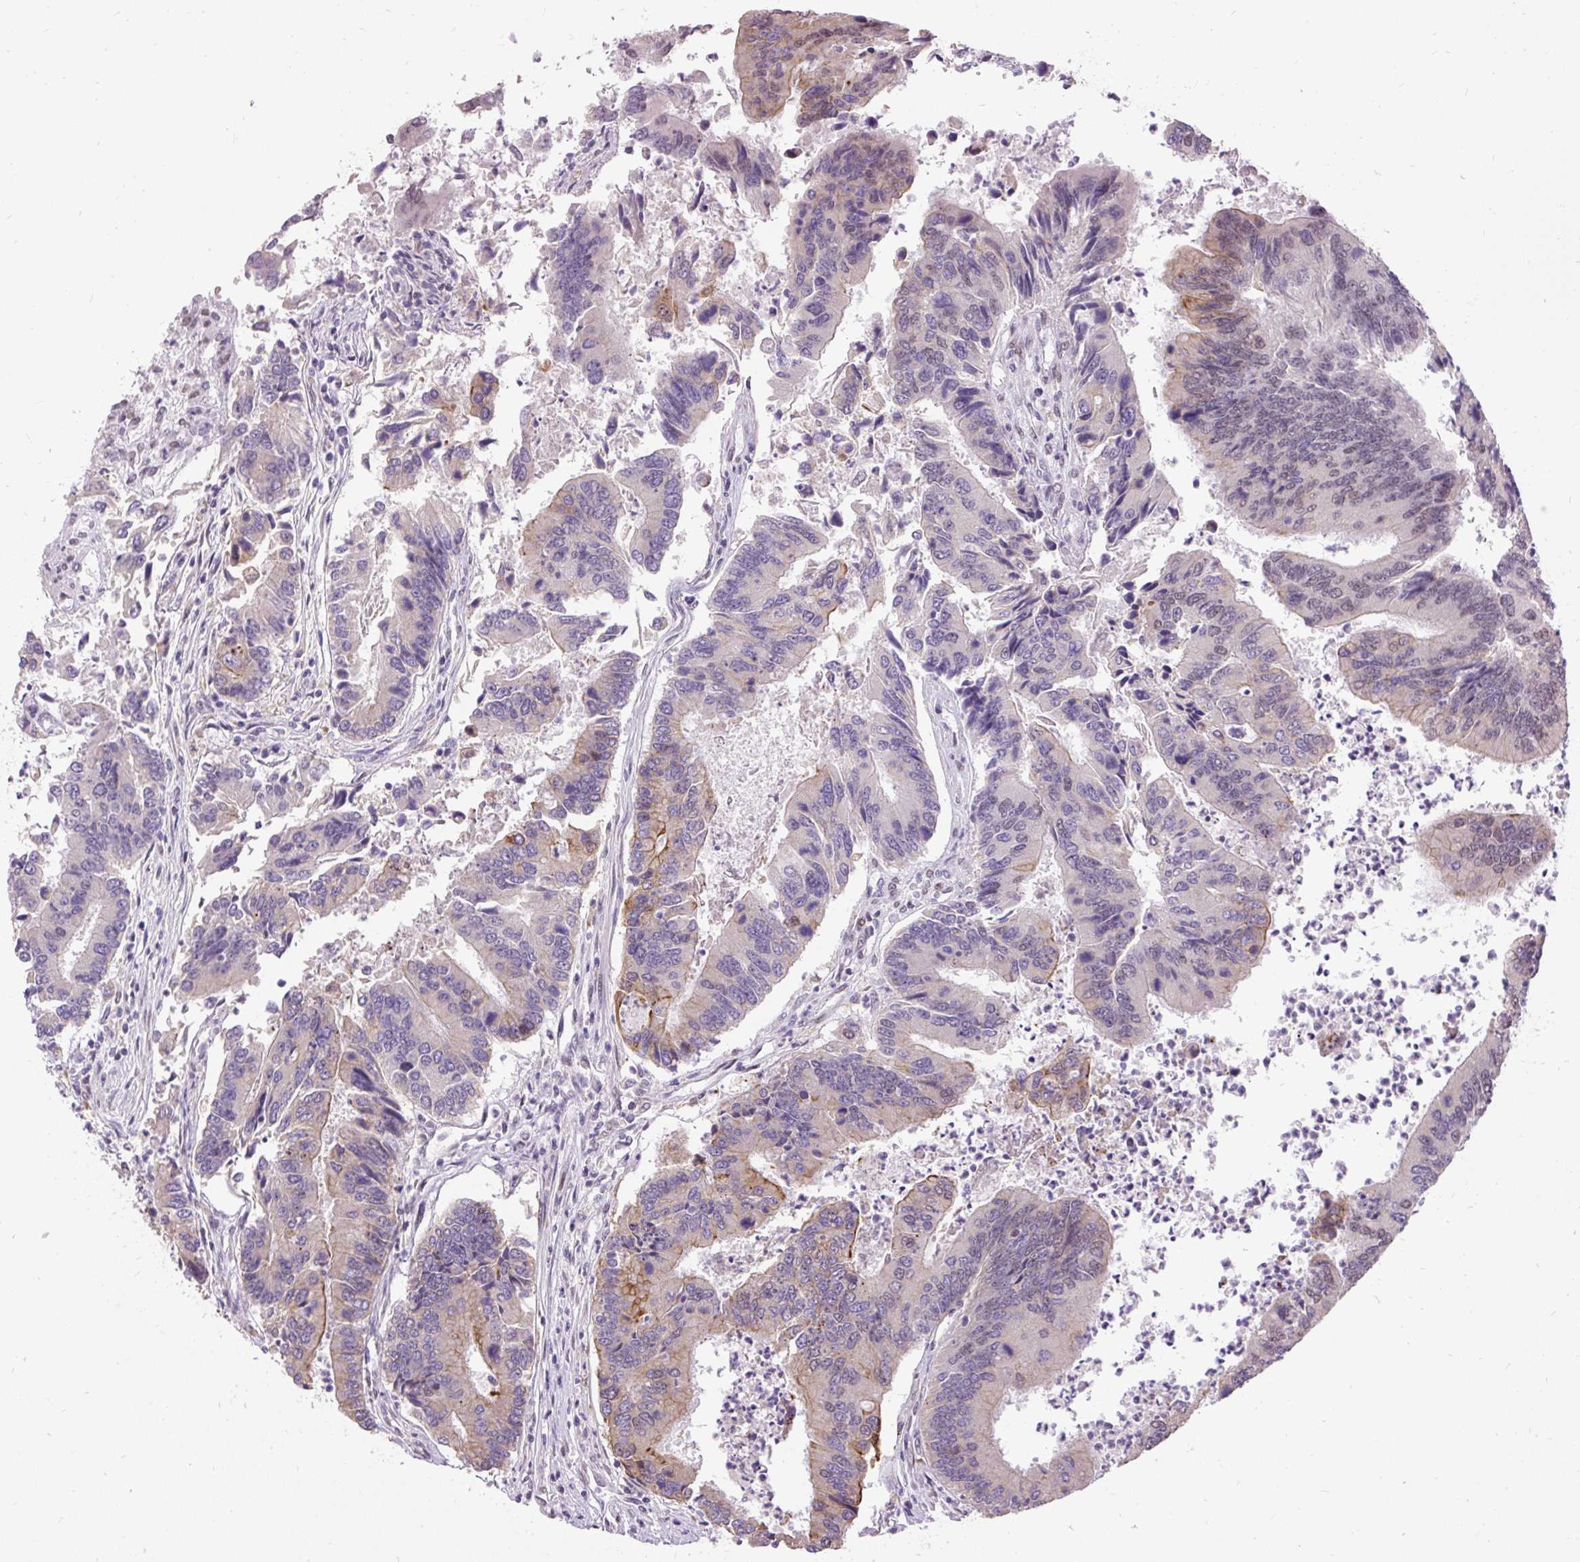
{"staining": {"intensity": "moderate", "quantity": "25%-75%", "location": "cytoplasmic/membranous,nuclear"}, "tissue": "colorectal cancer", "cell_type": "Tumor cells", "image_type": "cancer", "snomed": [{"axis": "morphology", "description": "Adenocarcinoma, NOS"}, {"axis": "topography", "description": "Colon"}], "caption": "Immunohistochemistry (IHC) histopathology image of neoplastic tissue: human colorectal cancer stained using IHC demonstrates medium levels of moderate protein expression localized specifically in the cytoplasmic/membranous and nuclear of tumor cells, appearing as a cytoplasmic/membranous and nuclear brown color.", "gene": "ZNF672", "patient": {"sex": "female", "age": 67}}